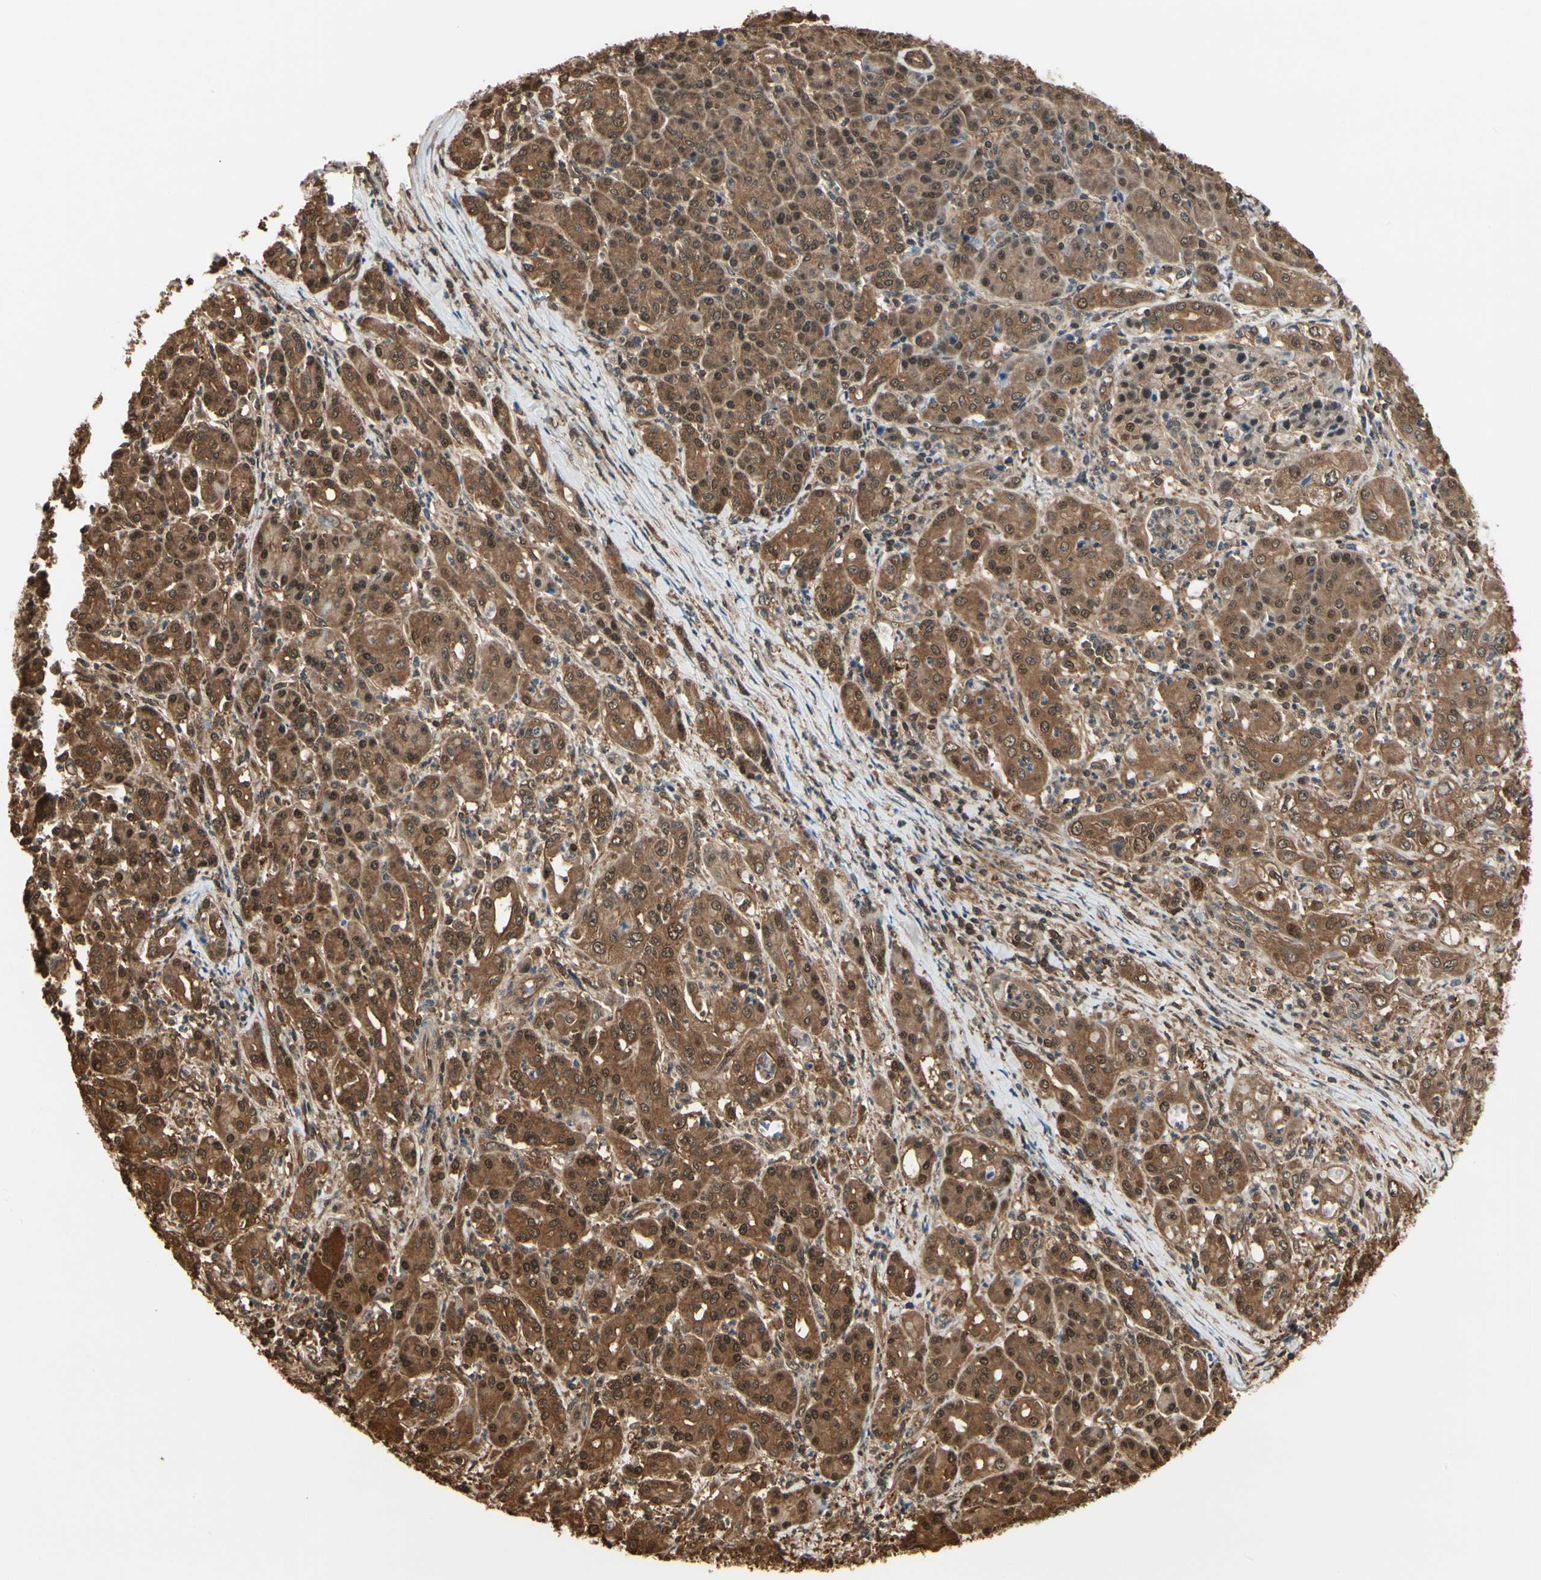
{"staining": {"intensity": "strong", "quantity": ">75%", "location": "cytoplasmic/membranous,nuclear"}, "tissue": "pancreatic cancer", "cell_type": "Tumor cells", "image_type": "cancer", "snomed": [{"axis": "morphology", "description": "Adenocarcinoma, NOS"}, {"axis": "topography", "description": "Pancreas"}], "caption": "There is high levels of strong cytoplasmic/membranous and nuclear staining in tumor cells of pancreatic adenocarcinoma, as demonstrated by immunohistochemical staining (brown color).", "gene": "YWHAE", "patient": {"sex": "male", "age": 70}}